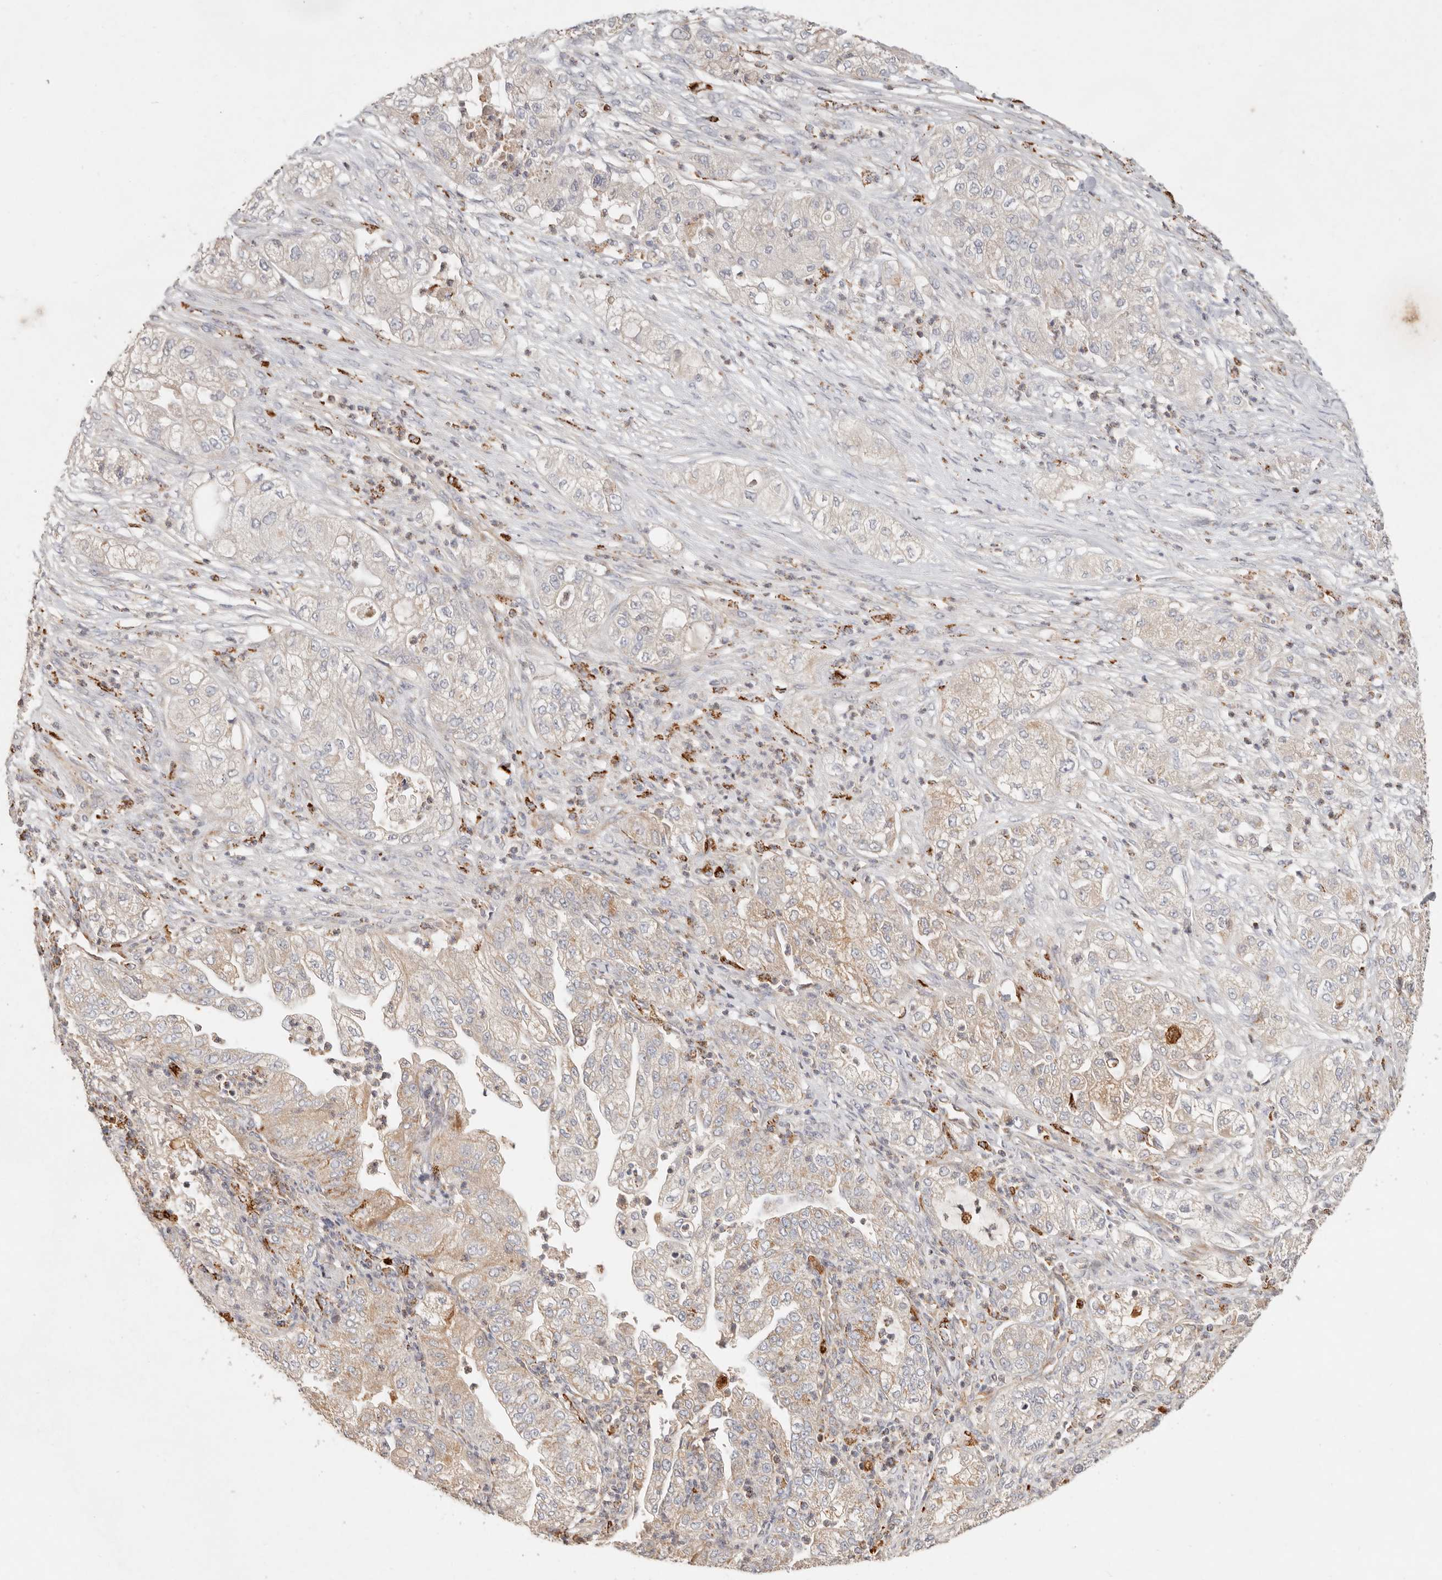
{"staining": {"intensity": "weak", "quantity": "<25%", "location": "cytoplasmic/membranous"}, "tissue": "pancreatic cancer", "cell_type": "Tumor cells", "image_type": "cancer", "snomed": [{"axis": "morphology", "description": "Adenocarcinoma, NOS"}, {"axis": "topography", "description": "Pancreas"}], "caption": "Image shows no significant protein positivity in tumor cells of pancreatic adenocarcinoma. (Brightfield microscopy of DAB (3,3'-diaminobenzidine) IHC at high magnification).", "gene": "ARHGEF10L", "patient": {"sex": "female", "age": 78}}